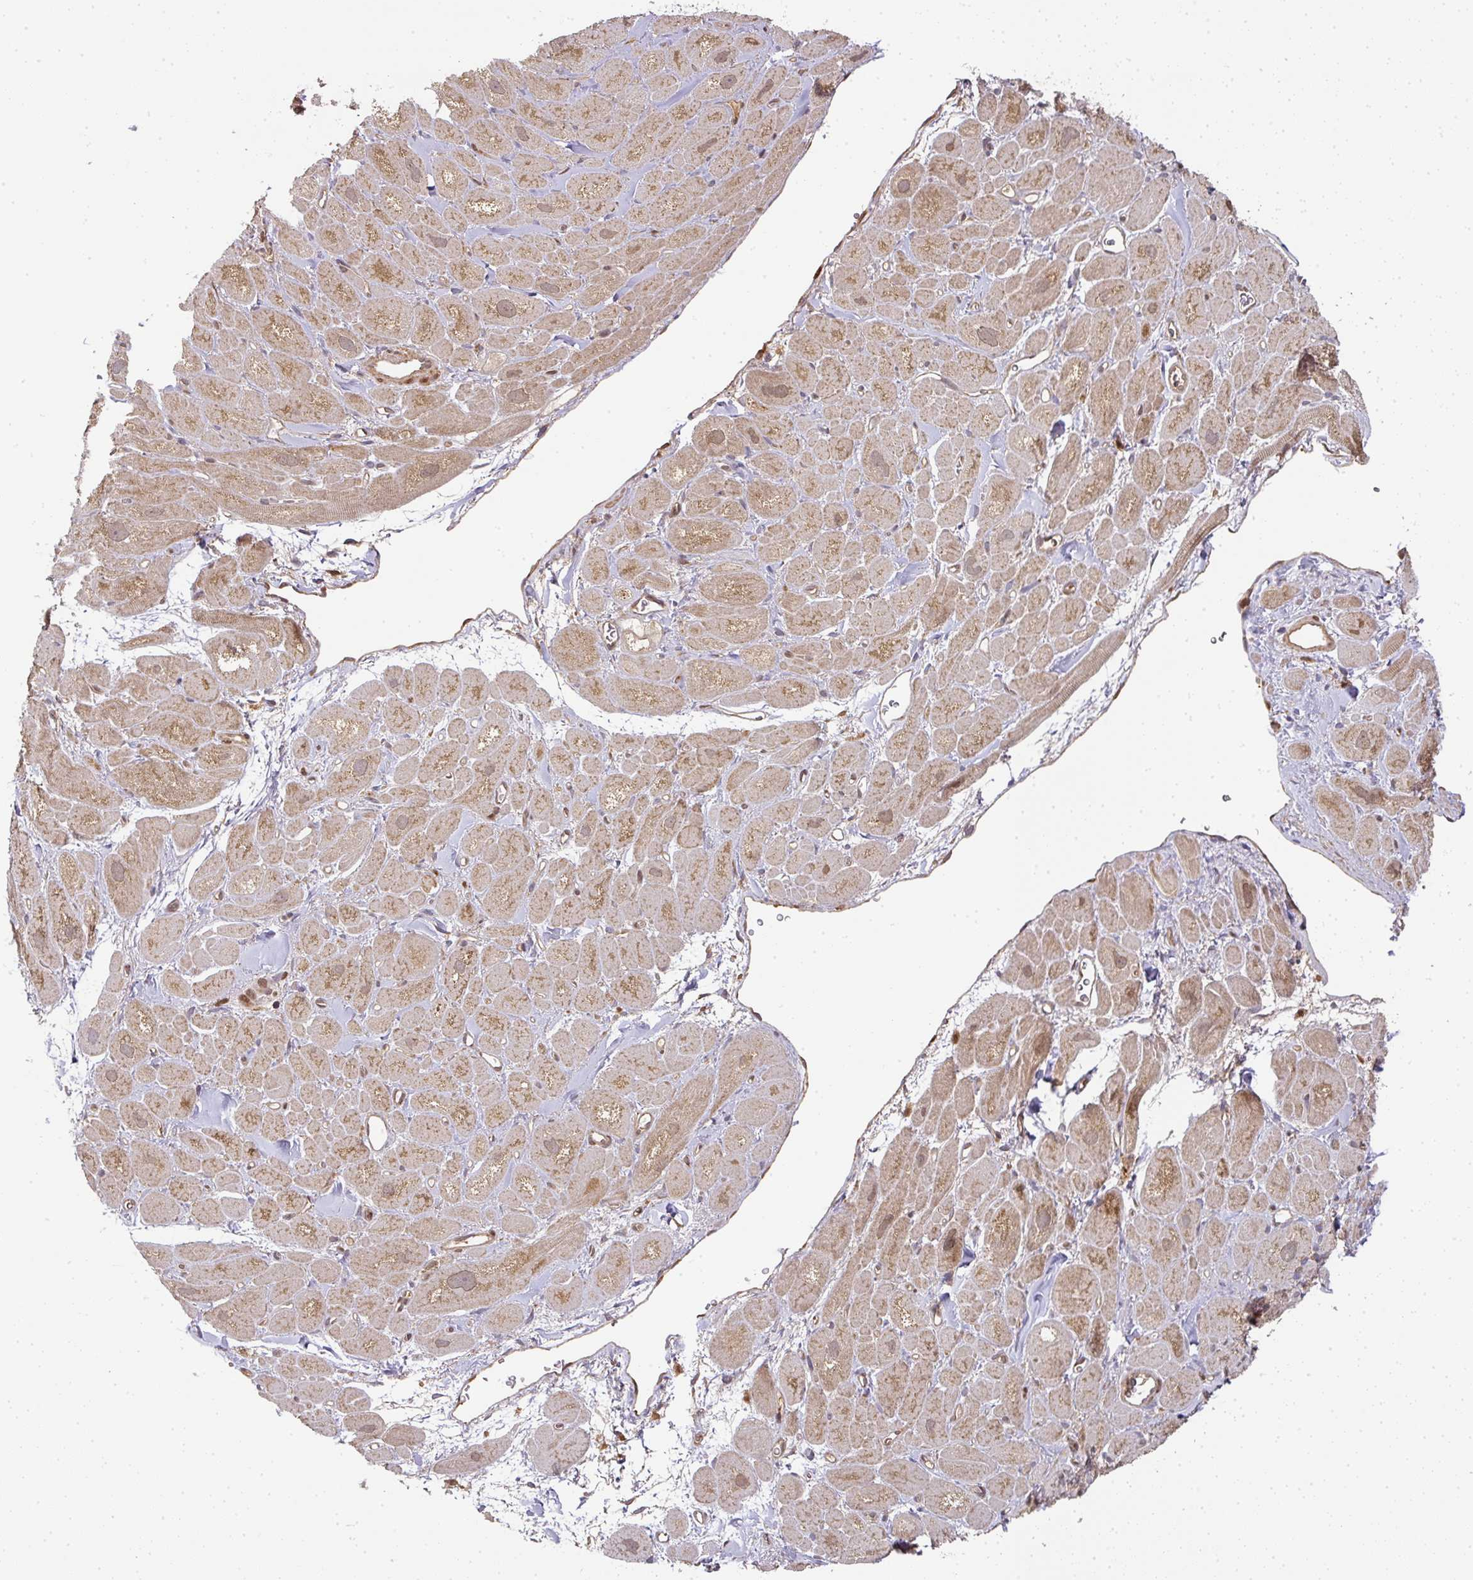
{"staining": {"intensity": "moderate", "quantity": ">75%", "location": "cytoplasmic/membranous"}, "tissue": "heart muscle", "cell_type": "Cardiomyocytes", "image_type": "normal", "snomed": [{"axis": "morphology", "description": "Normal tissue, NOS"}, {"axis": "topography", "description": "Heart"}], "caption": "Protein expression analysis of benign human heart muscle reveals moderate cytoplasmic/membranous positivity in approximately >75% of cardiomyocytes. (DAB (3,3'-diaminobenzidine) IHC, brown staining for protein, blue staining for nuclei).", "gene": "MALSU1", "patient": {"sex": "male", "age": 49}}